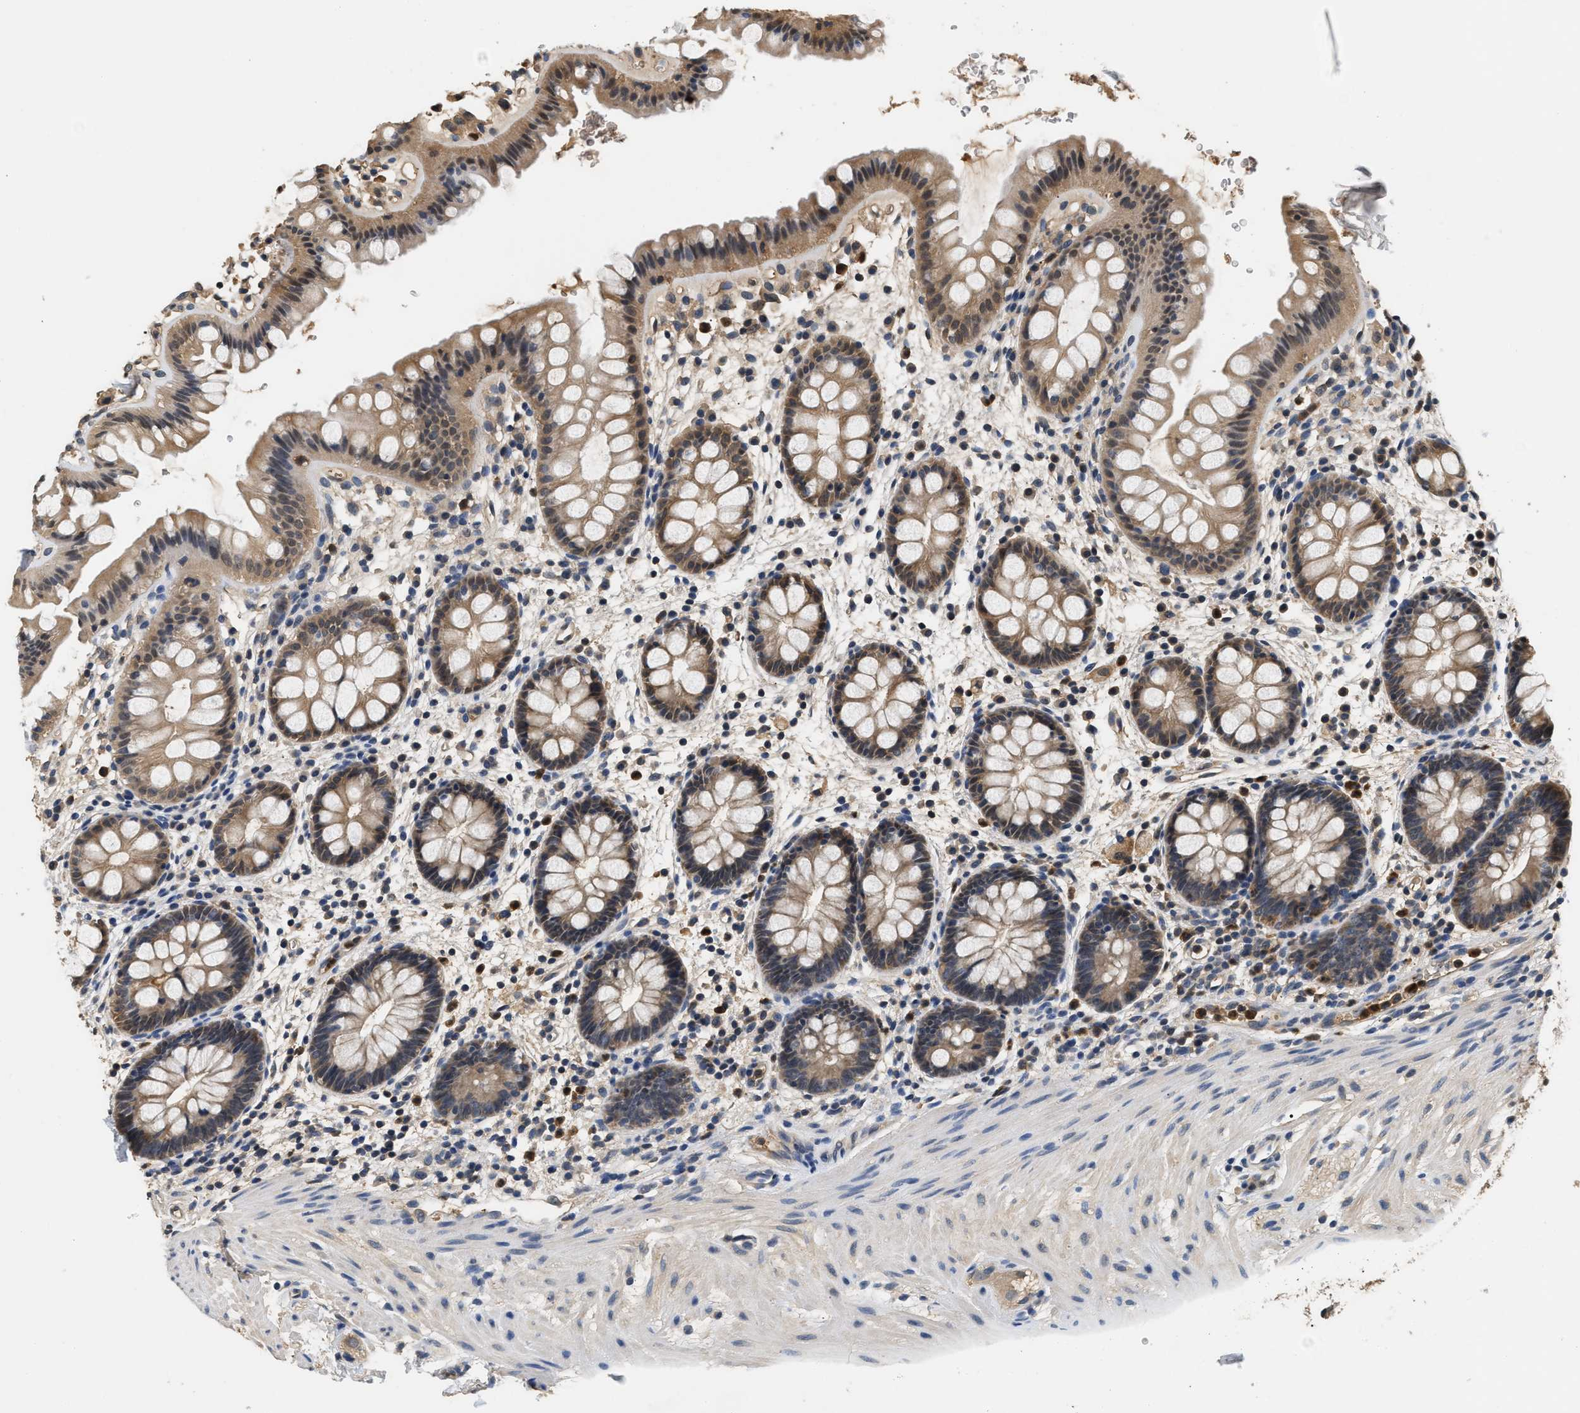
{"staining": {"intensity": "moderate", "quantity": ">75%", "location": "cytoplasmic/membranous"}, "tissue": "rectum", "cell_type": "Glandular cells", "image_type": "normal", "snomed": [{"axis": "morphology", "description": "Normal tissue, NOS"}, {"axis": "topography", "description": "Rectum"}], "caption": "This micrograph reveals IHC staining of normal rectum, with medium moderate cytoplasmic/membranous positivity in approximately >75% of glandular cells.", "gene": "GPI", "patient": {"sex": "male", "age": 64}}